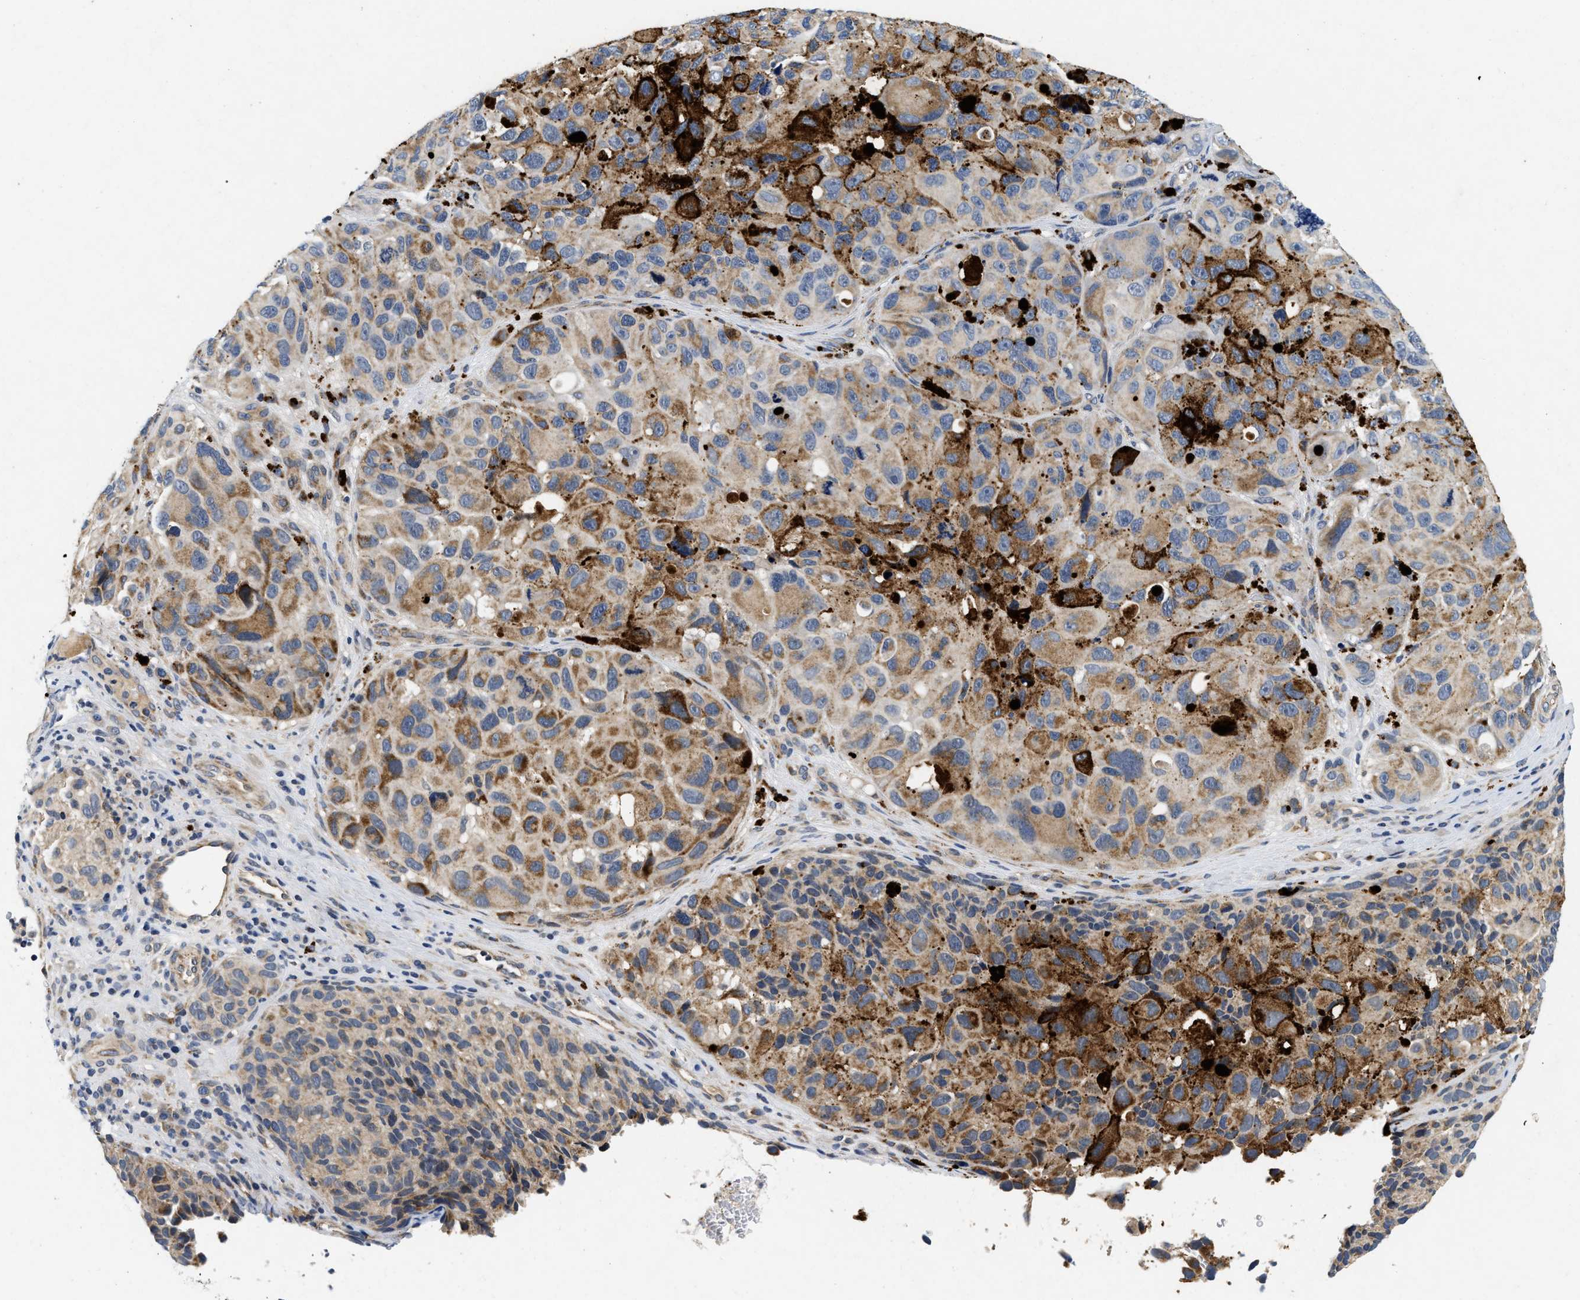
{"staining": {"intensity": "moderate", "quantity": ">75%", "location": "cytoplasmic/membranous"}, "tissue": "melanoma", "cell_type": "Tumor cells", "image_type": "cancer", "snomed": [{"axis": "morphology", "description": "Malignant melanoma, NOS"}, {"axis": "topography", "description": "Skin"}], "caption": "Moderate cytoplasmic/membranous protein expression is appreciated in approximately >75% of tumor cells in melanoma.", "gene": "PDP1", "patient": {"sex": "female", "age": 73}}